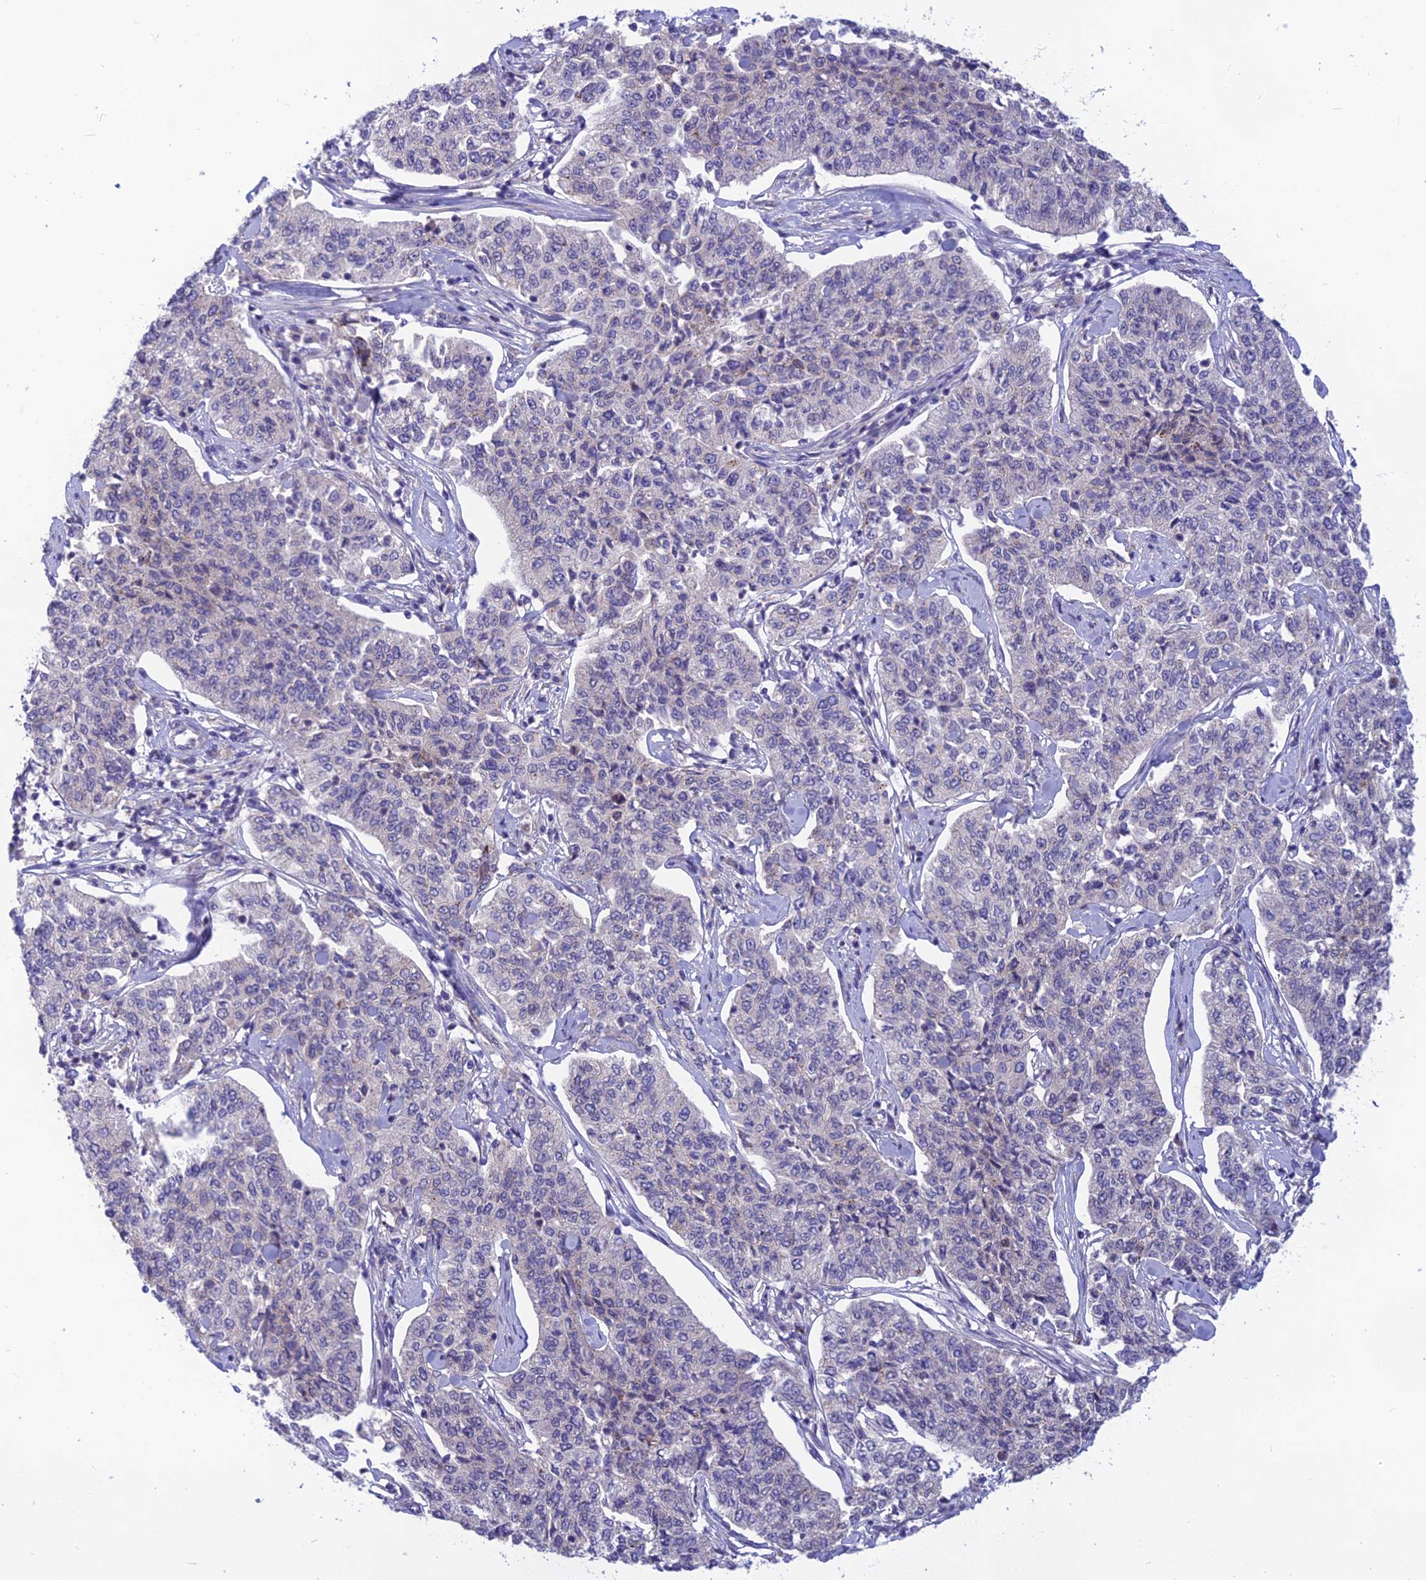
{"staining": {"intensity": "negative", "quantity": "none", "location": "none"}, "tissue": "cervical cancer", "cell_type": "Tumor cells", "image_type": "cancer", "snomed": [{"axis": "morphology", "description": "Squamous cell carcinoma, NOS"}, {"axis": "topography", "description": "Cervix"}], "caption": "This is a histopathology image of IHC staining of cervical squamous cell carcinoma, which shows no positivity in tumor cells. (Brightfield microscopy of DAB IHC at high magnification).", "gene": "PTCD2", "patient": {"sex": "female", "age": 35}}